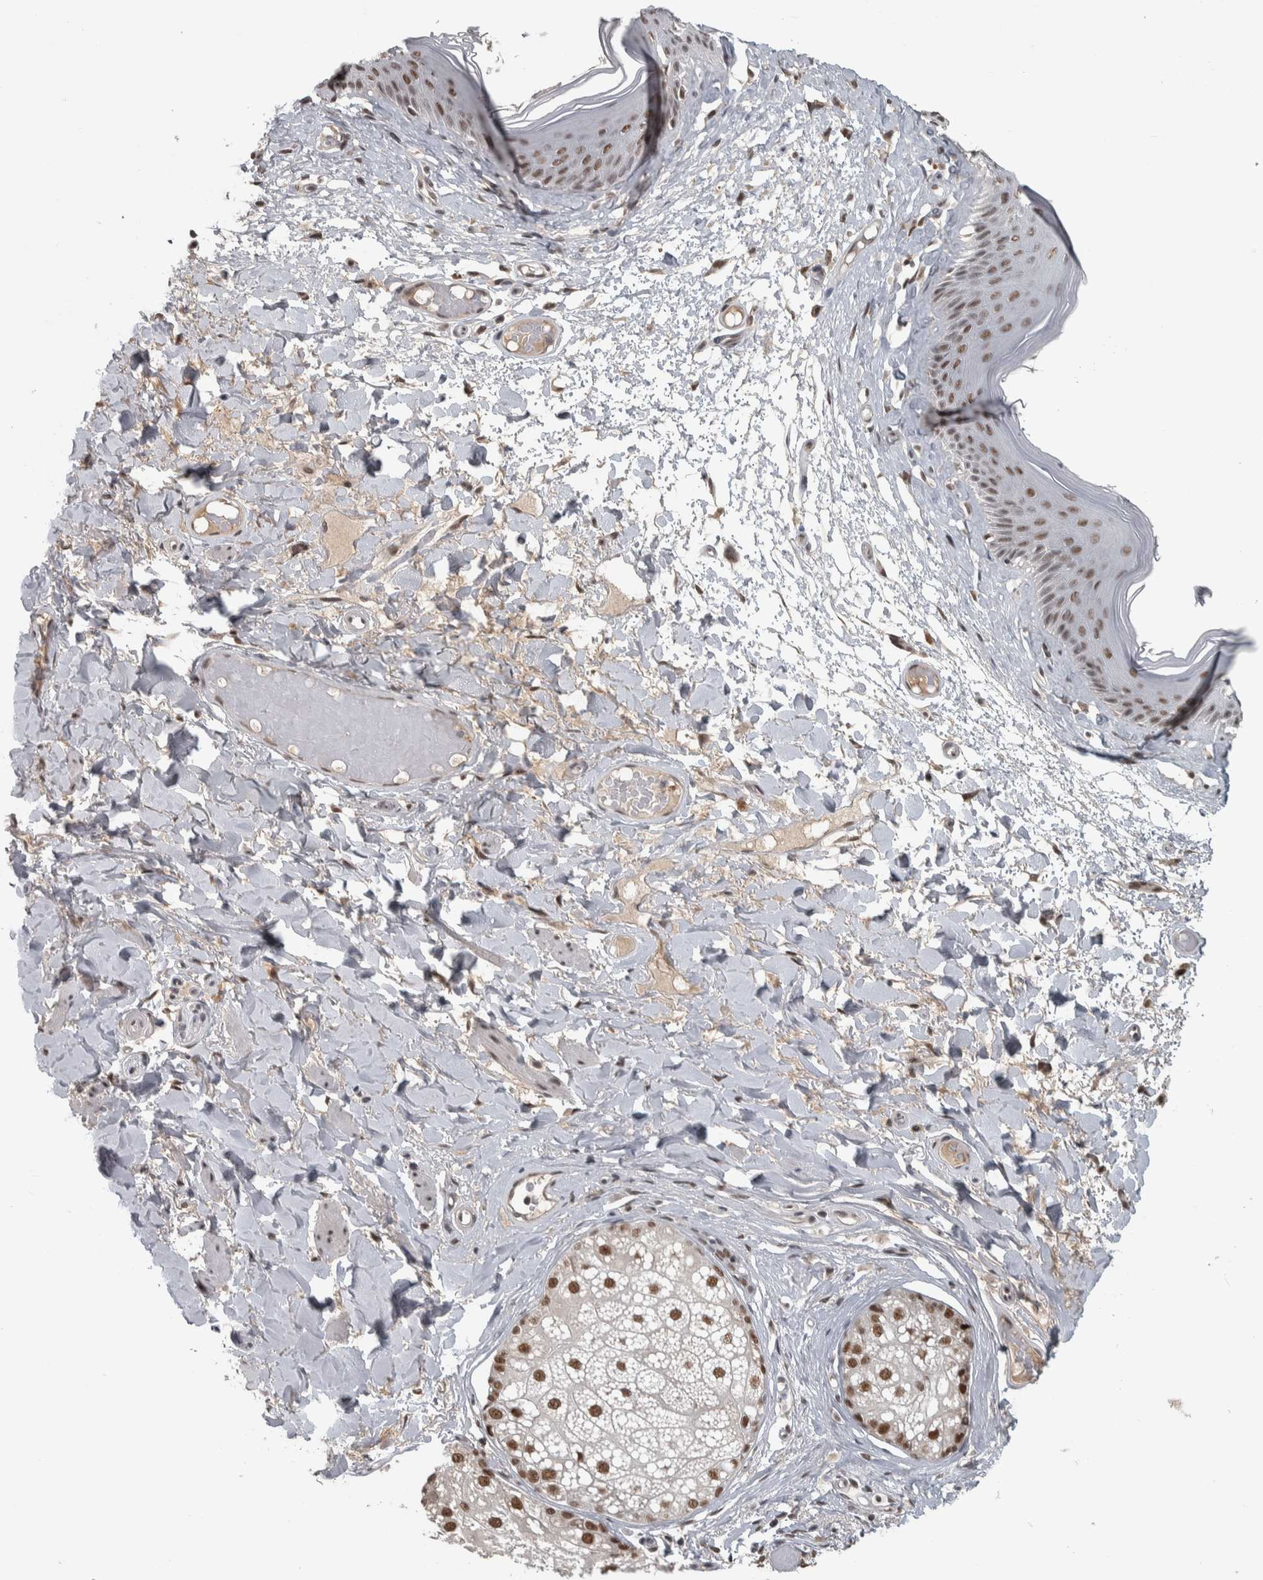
{"staining": {"intensity": "moderate", "quantity": ">75%", "location": "nuclear"}, "tissue": "skin", "cell_type": "Epidermal cells", "image_type": "normal", "snomed": [{"axis": "morphology", "description": "Normal tissue, NOS"}, {"axis": "topography", "description": "Vulva"}], "caption": "Immunohistochemistry (DAB (3,3'-diaminobenzidine)) staining of unremarkable skin reveals moderate nuclear protein staining in approximately >75% of epidermal cells.", "gene": "DDX42", "patient": {"sex": "female", "age": 73}}